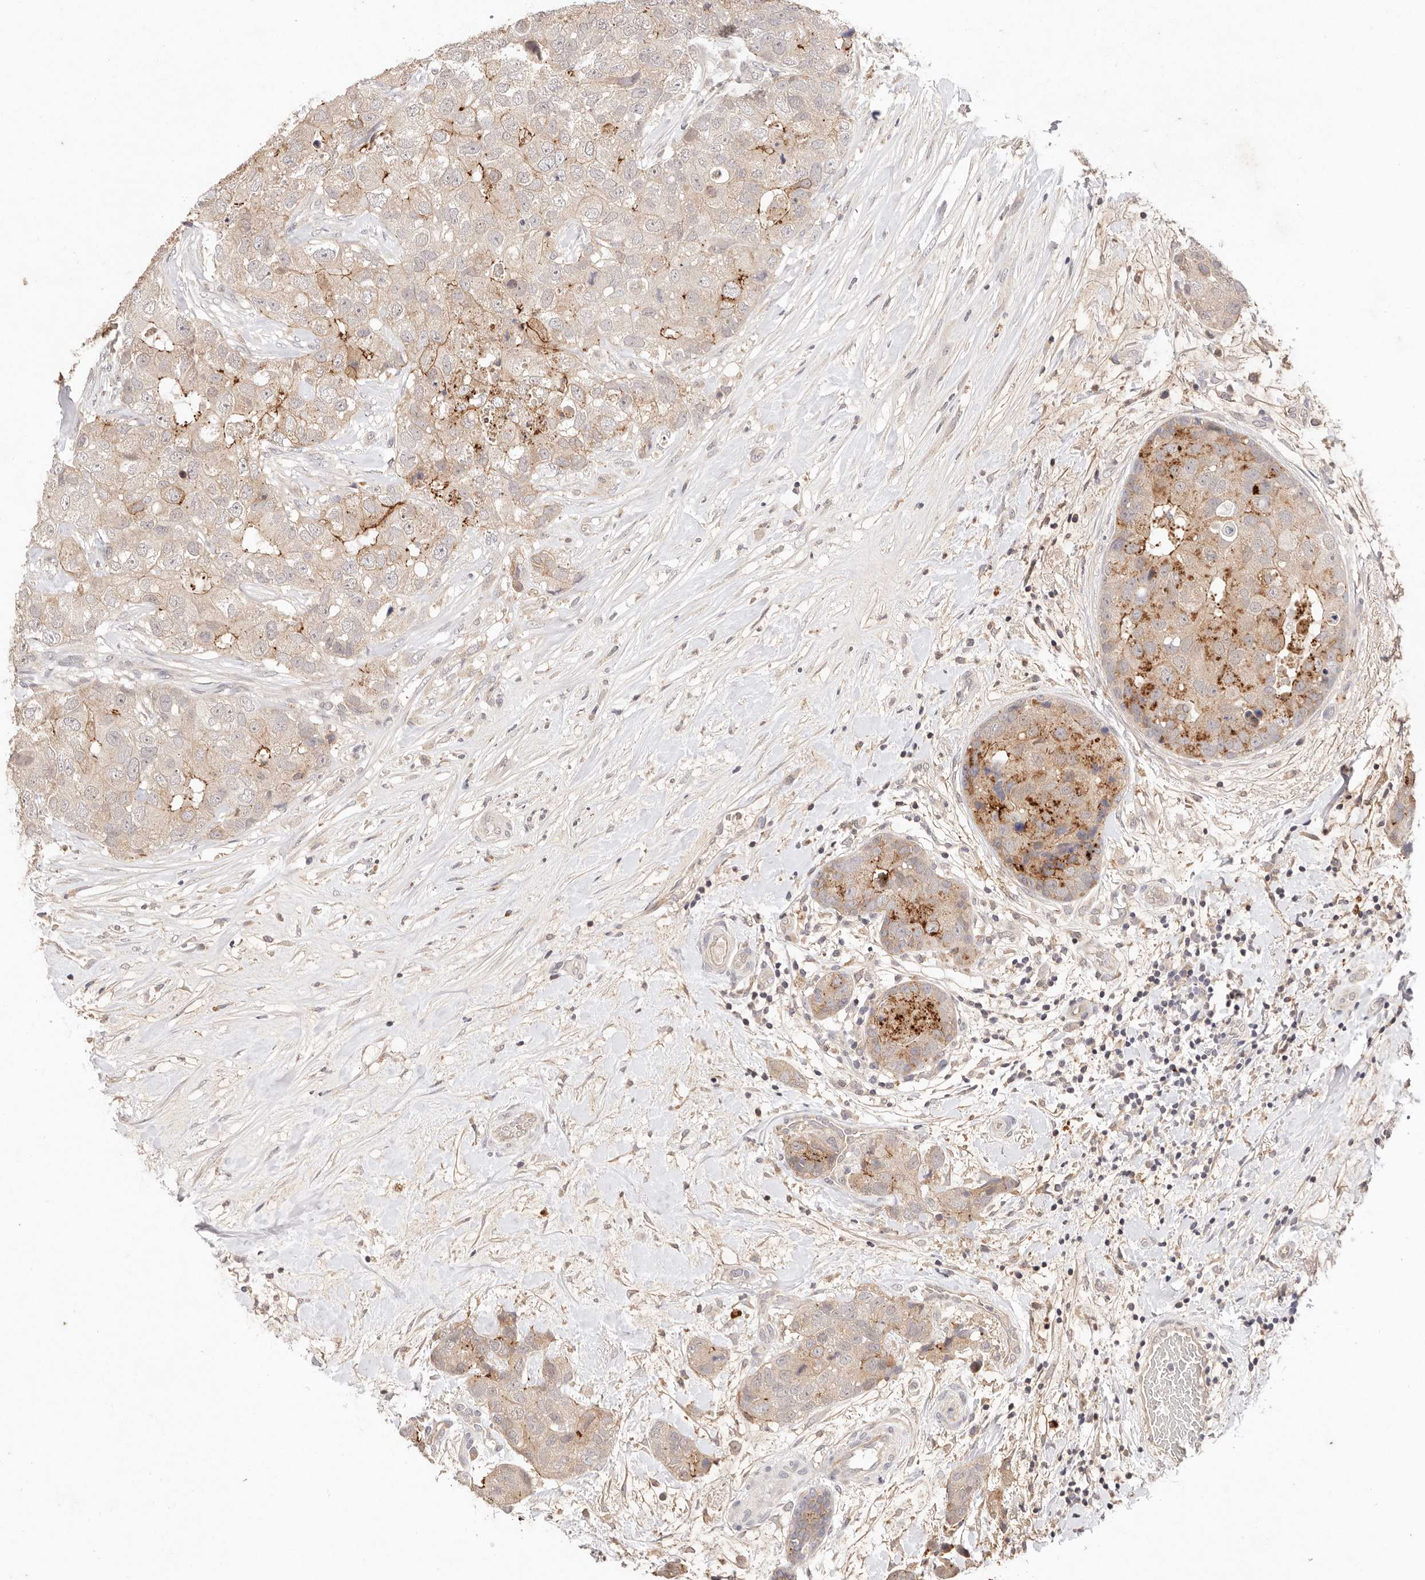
{"staining": {"intensity": "moderate", "quantity": "25%-75%", "location": "cytoplasmic/membranous"}, "tissue": "breast cancer", "cell_type": "Tumor cells", "image_type": "cancer", "snomed": [{"axis": "morphology", "description": "Duct carcinoma"}, {"axis": "topography", "description": "Breast"}], "caption": "DAB immunohistochemical staining of human intraductal carcinoma (breast) displays moderate cytoplasmic/membranous protein expression in about 25%-75% of tumor cells. Nuclei are stained in blue.", "gene": "CXADR", "patient": {"sex": "female", "age": 62}}